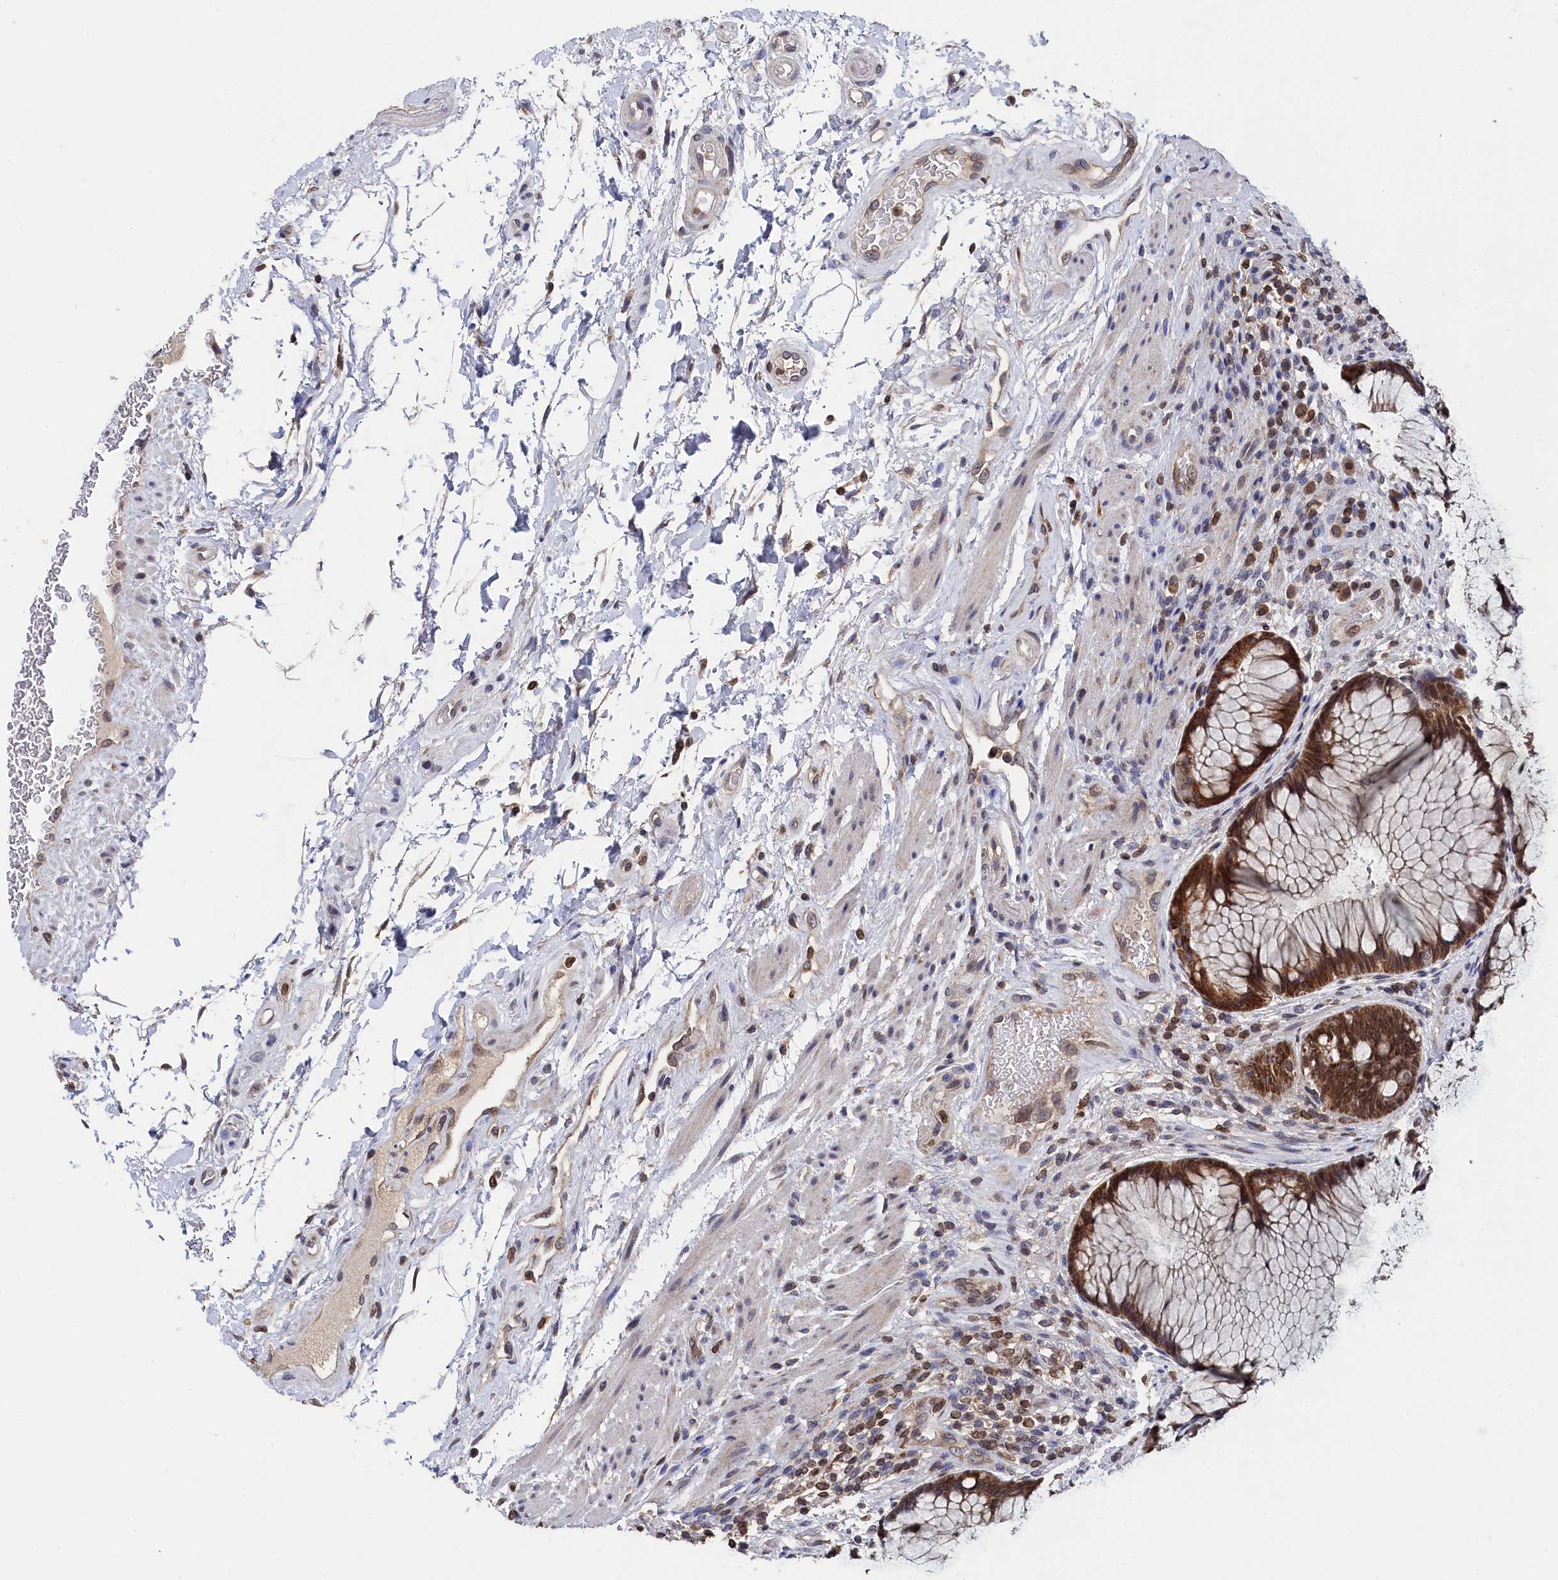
{"staining": {"intensity": "moderate", "quantity": ">75%", "location": "cytoplasmic/membranous,nuclear"}, "tissue": "rectum", "cell_type": "Glandular cells", "image_type": "normal", "snomed": [{"axis": "morphology", "description": "Normal tissue, NOS"}, {"axis": "topography", "description": "Rectum"}], "caption": "This photomicrograph reveals immunohistochemistry staining of benign human rectum, with medium moderate cytoplasmic/membranous,nuclear positivity in approximately >75% of glandular cells.", "gene": "ANKEF1", "patient": {"sex": "male", "age": 51}}